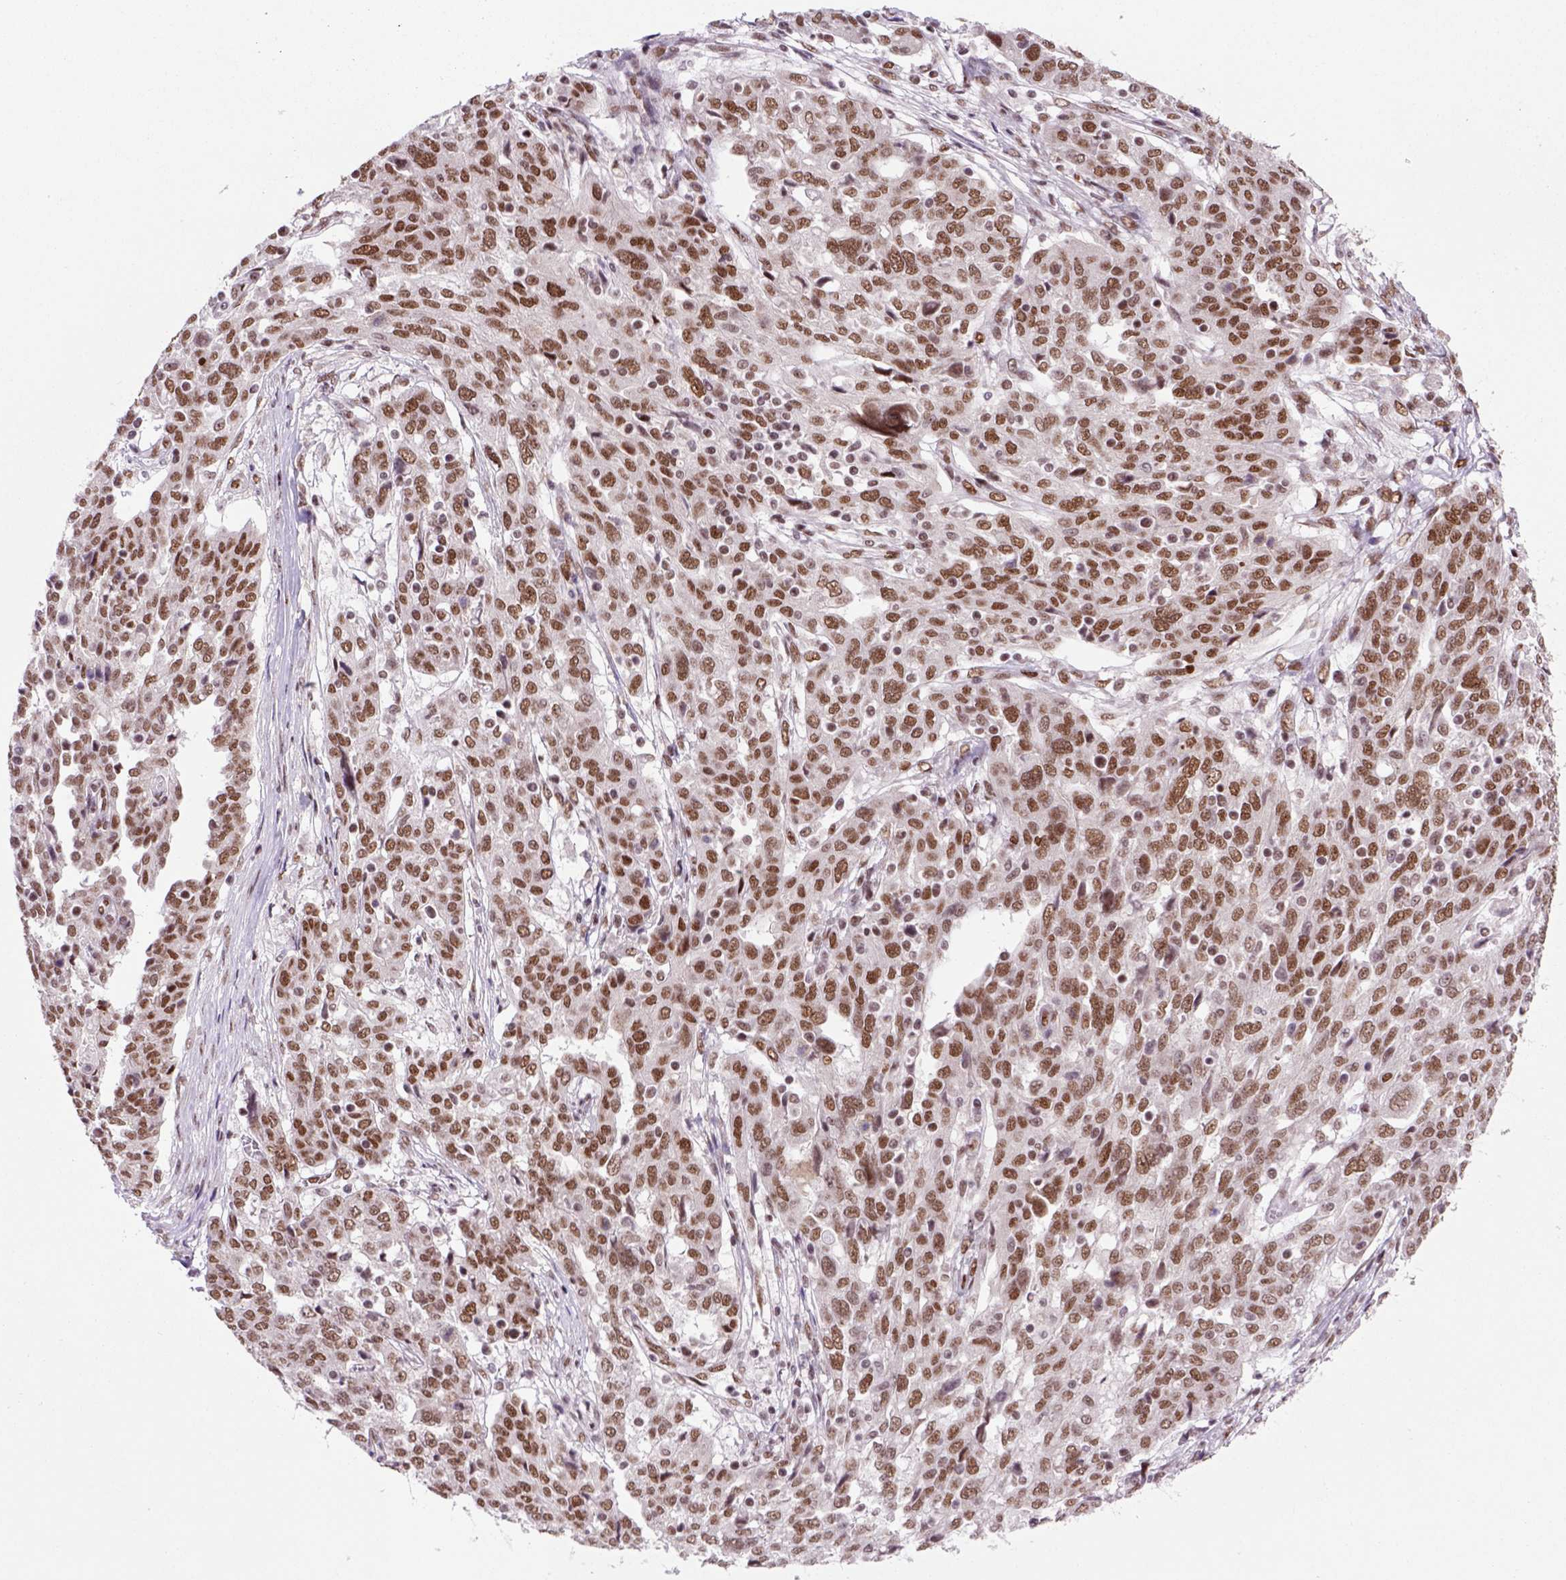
{"staining": {"intensity": "moderate", "quantity": ">75%", "location": "nuclear"}, "tissue": "ovarian cancer", "cell_type": "Tumor cells", "image_type": "cancer", "snomed": [{"axis": "morphology", "description": "Cystadenocarcinoma, serous, NOS"}, {"axis": "topography", "description": "Ovary"}], "caption": "A brown stain labels moderate nuclear staining of a protein in serous cystadenocarcinoma (ovarian) tumor cells.", "gene": "NSMCE2", "patient": {"sex": "female", "age": 67}}